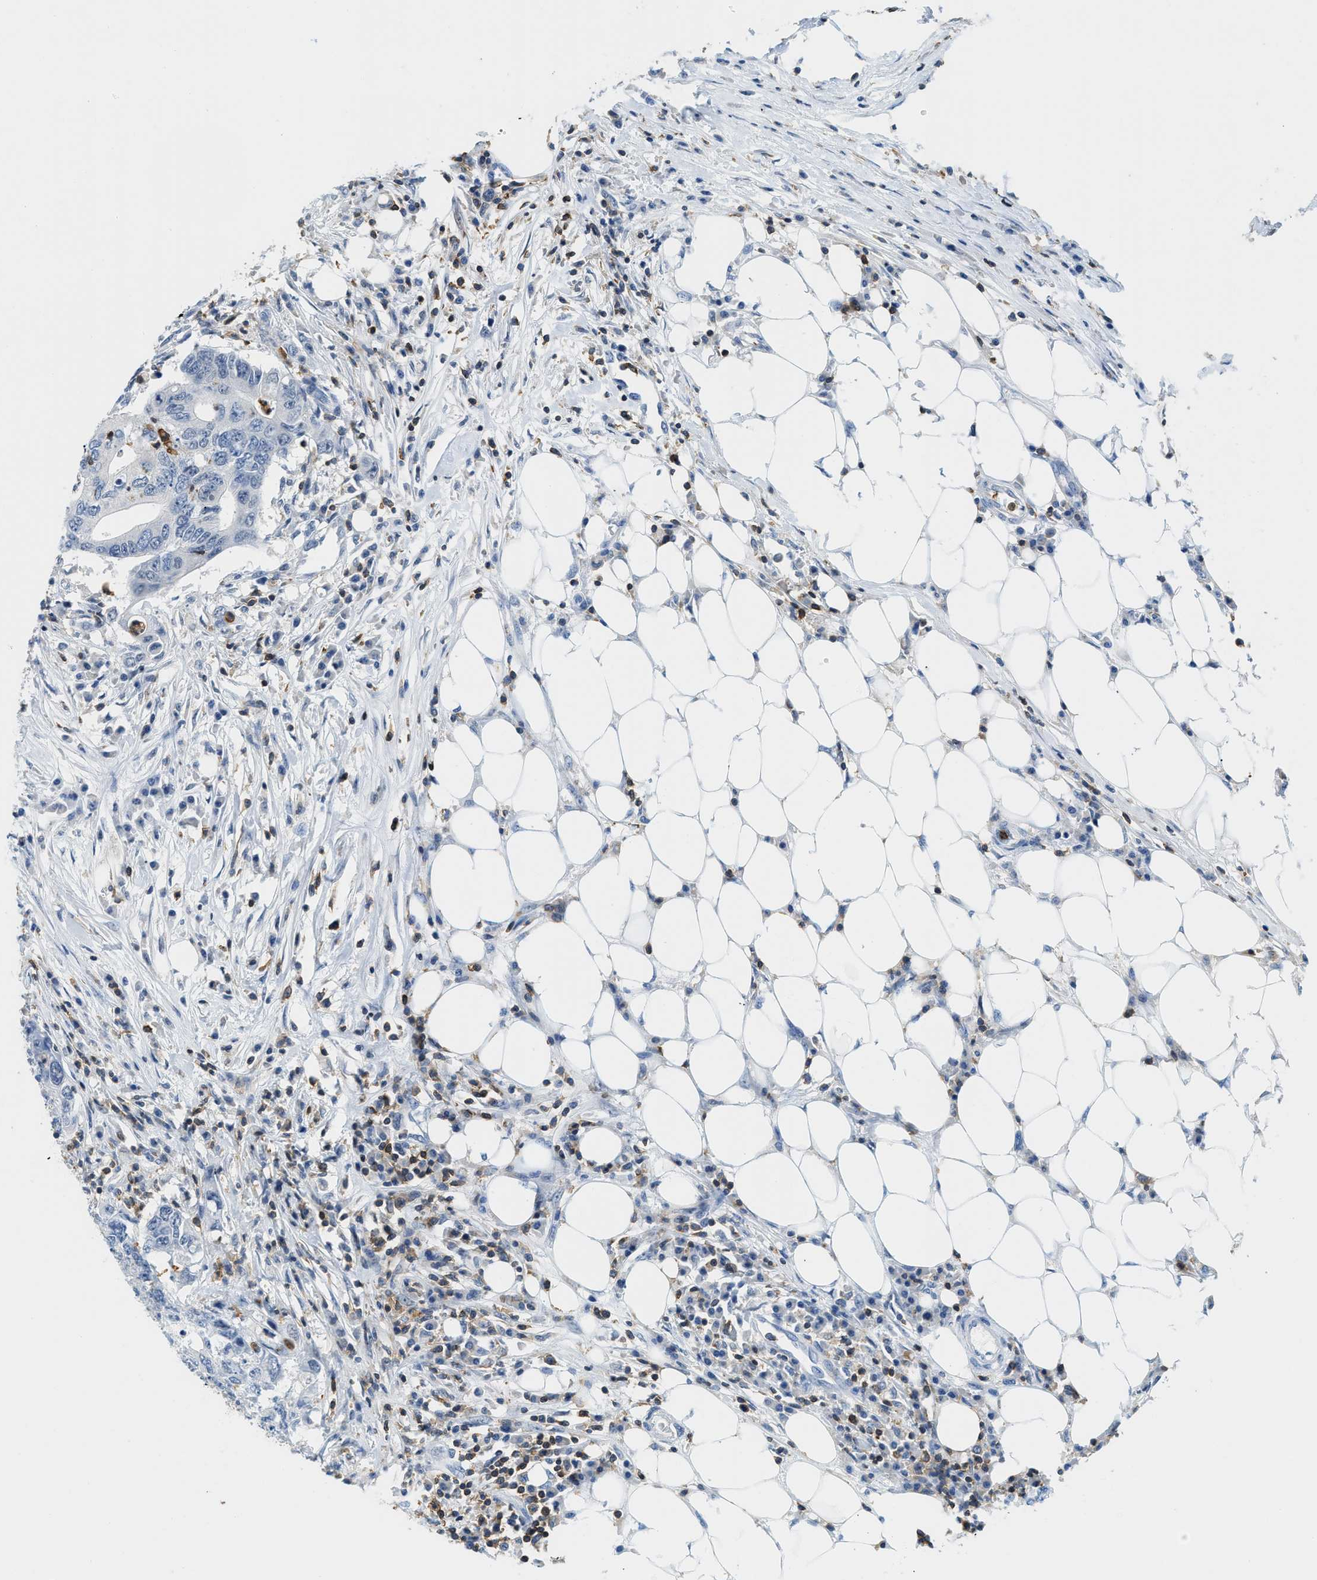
{"staining": {"intensity": "negative", "quantity": "none", "location": "none"}, "tissue": "colorectal cancer", "cell_type": "Tumor cells", "image_type": "cancer", "snomed": [{"axis": "morphology", "description": "Adenocarcinoma, NOS"}, {"axis": "topography", "description": "Colon"}], "caption": "DAB (3,3'-diaminobenzidine) immunohistochemical staining of adenocarcinoma (colorectal) displays no significant staining in tumor cells.", "gene": "FAM151A", "patient": {"sex": "male", "age": 71}}